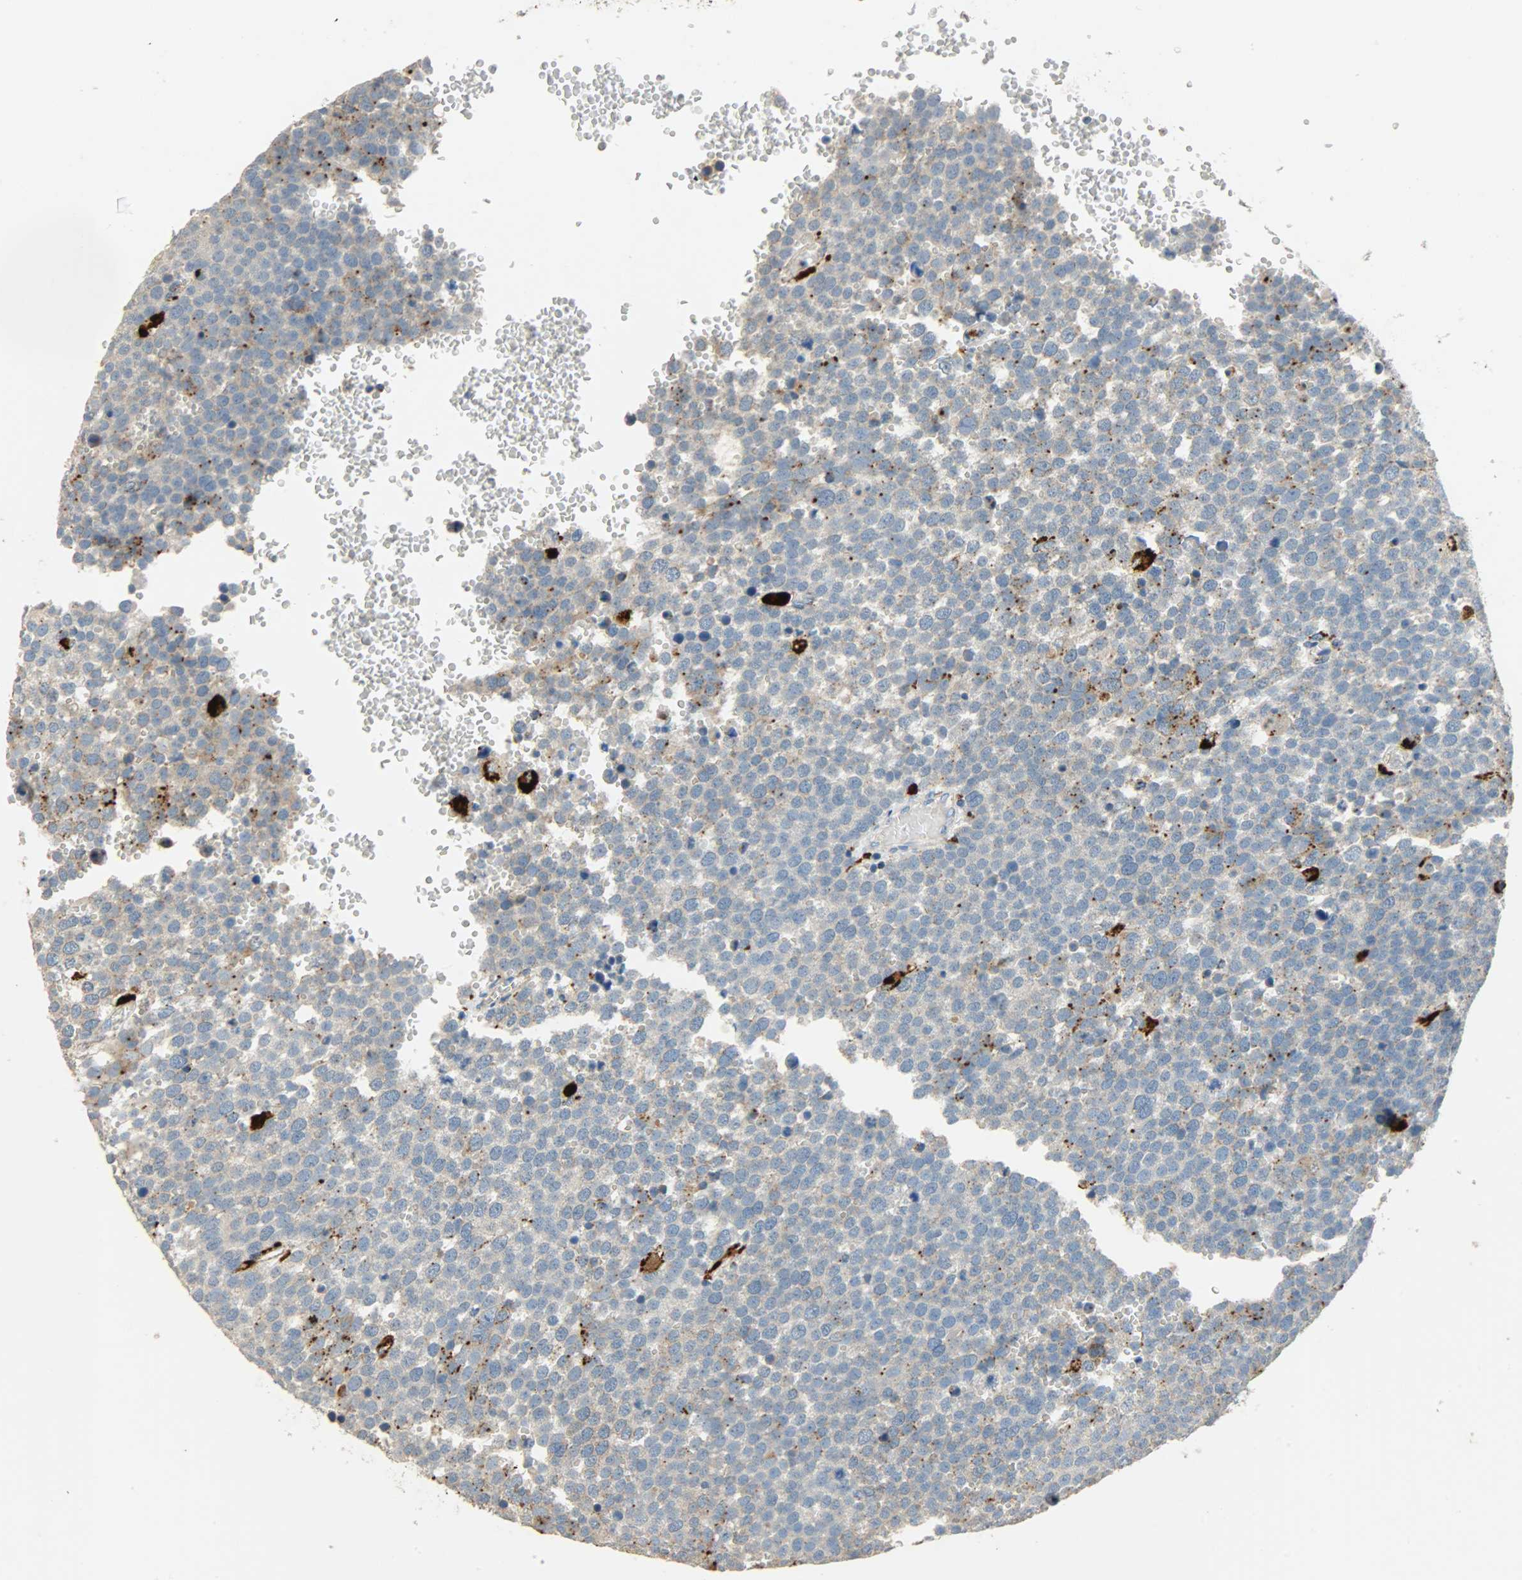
{"staining": {"intensity": "moderate", "quantity": "<25%", "location": "cytoplasmic/membranous"}, "tissue": "testis cancer", "cell_type": "Tumor cells", "image_type": "cancer", "snomed": [{"axis": "morphology", "description": "Seminoma, NOS"}, {"axis": "topography", "description": "Testis"}], "caption": "Testis cancer (seminoma) stained with DAB (3,3'-diaminobenzidine) immunohistochemistry reveals low levels of moderate cytoplasmic/membranous expression in approximately <25% of tumor cells.", "gene": "ASAH1", "patient": {"sex": "male", "age": 71}}